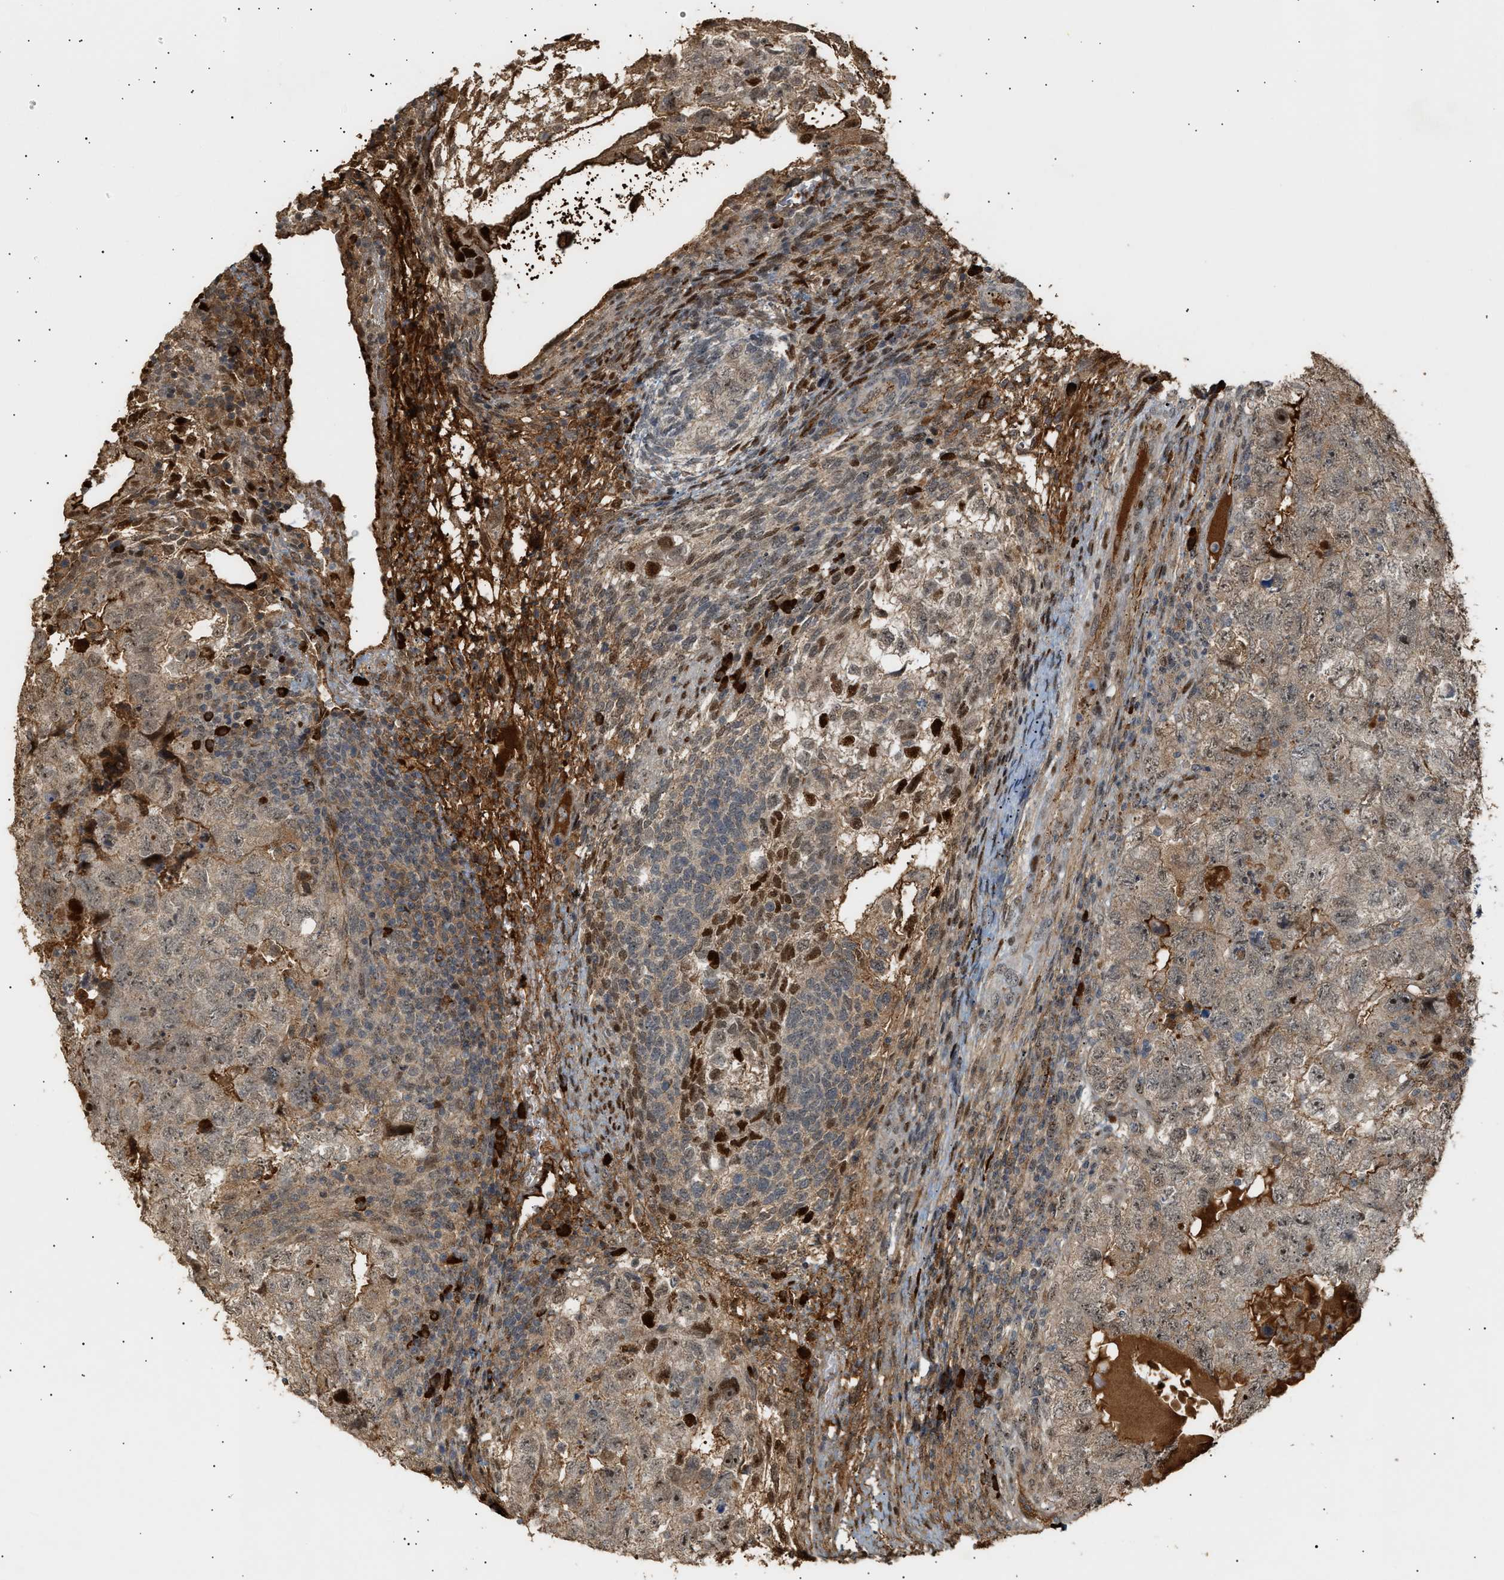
{"staining": {"intensity": "weak", "quantity": "<25%", "location": "cytoplasmic/membranous"}, "tissue": "testis cancer", "cell_type": "Tumor cells", "image_type": "cancer", "snomed": [{"axis": "morphology", "description": "Carcinoma, Embryonal, NOS"}, {"axis": "topography", "description": "Testis"}], "caption": "The micrograph demonstrates no significant positivity in tumor cells of testis cancer.", "gene": "ZFAND5", "patient": {"sex": "male", "age": 36}}